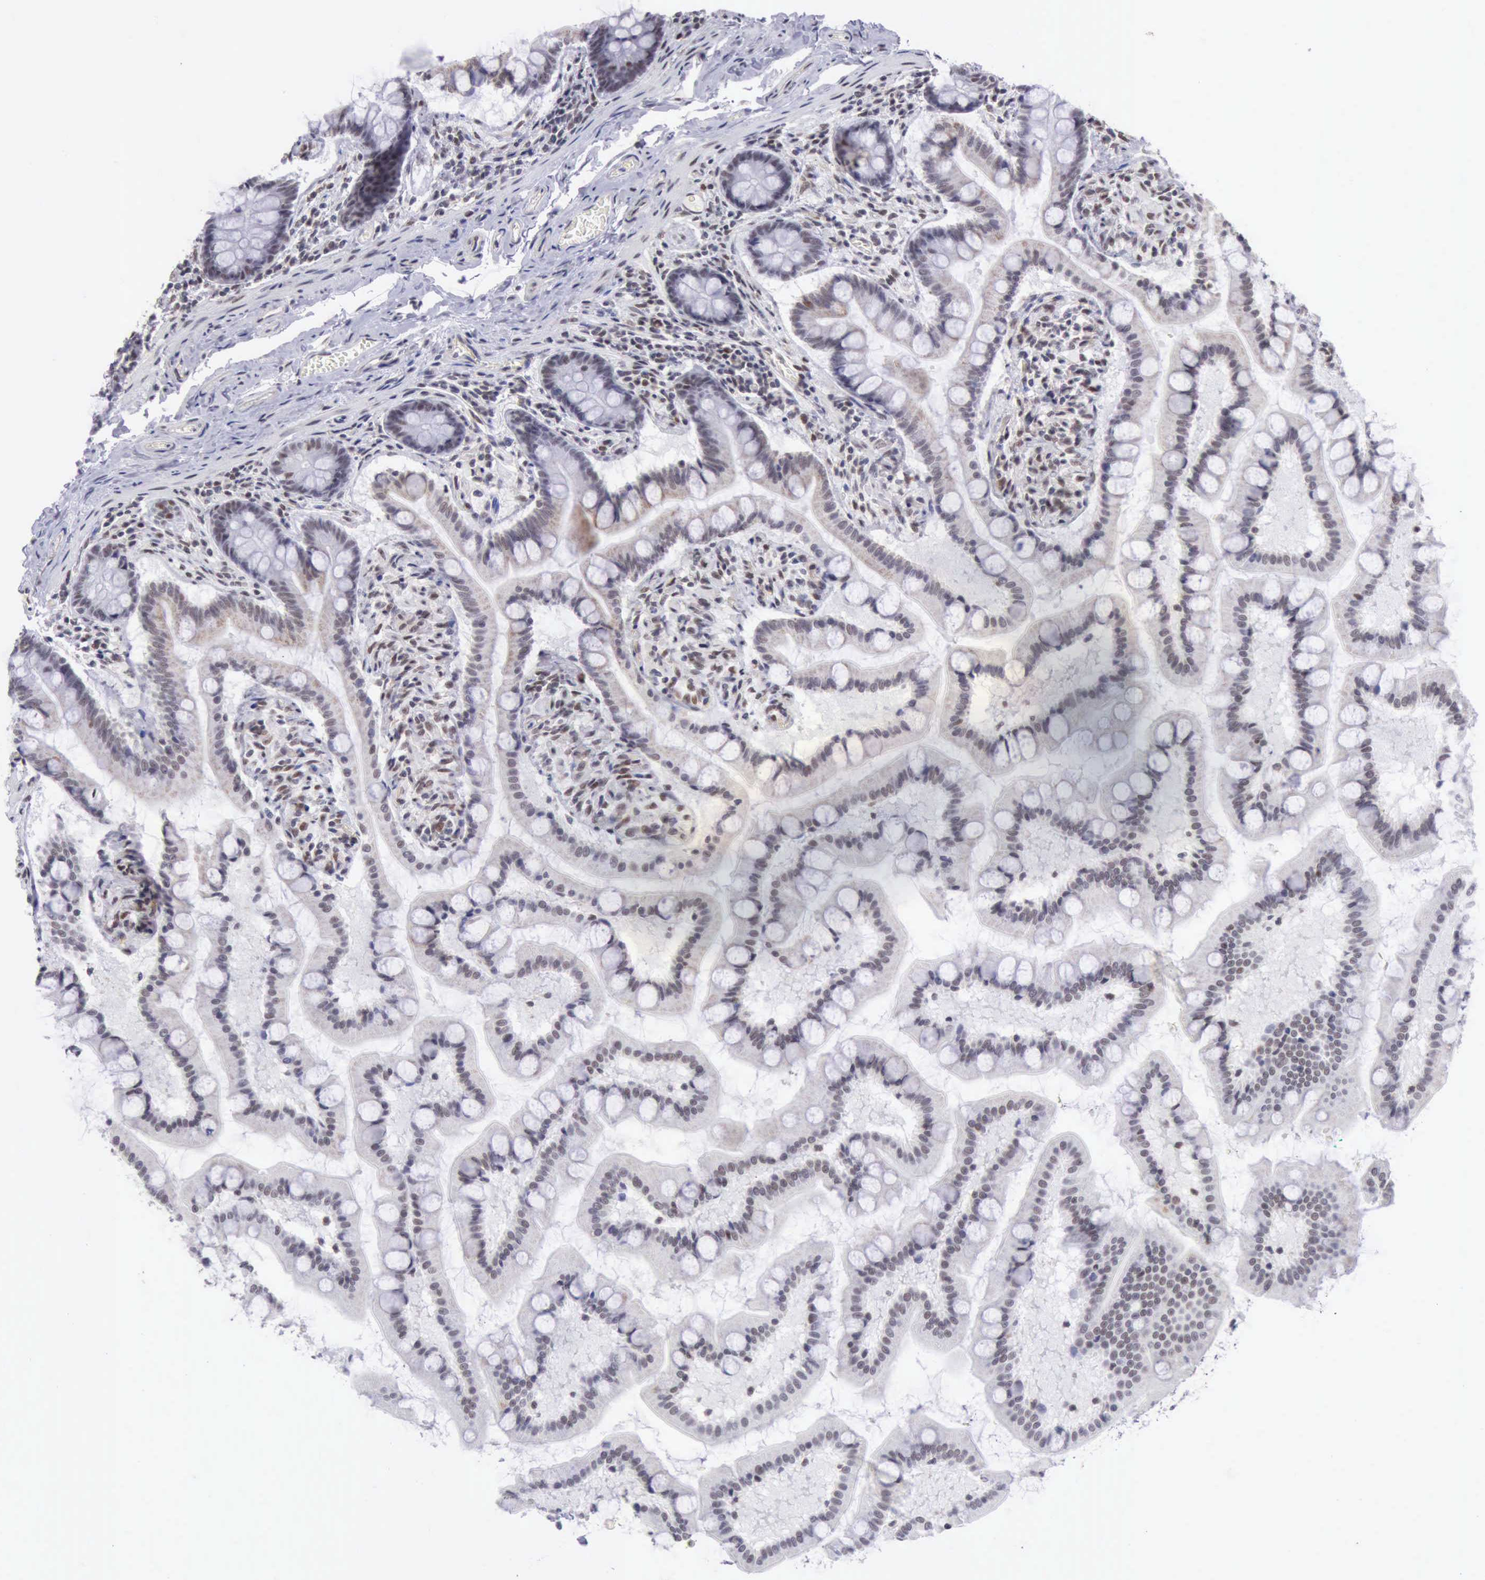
{"staining": {"intensity": "weak", "quantity": "<25%", "location": "nuclear"}, "tissue": "small intestine", "cell_type": "Glandular cells", "image_type": "normal", "snomed": [{"axis": "morphology", "description": "Normal tissue, NOS"}, {"axis": "topography", "description": "Small intestine"}], "caption": "Histopathology image shows no significant protein staining in glandular cells of benign small intestine.", "gene": "ERCC4", "patient": {"sex": "male", "age": 41}}